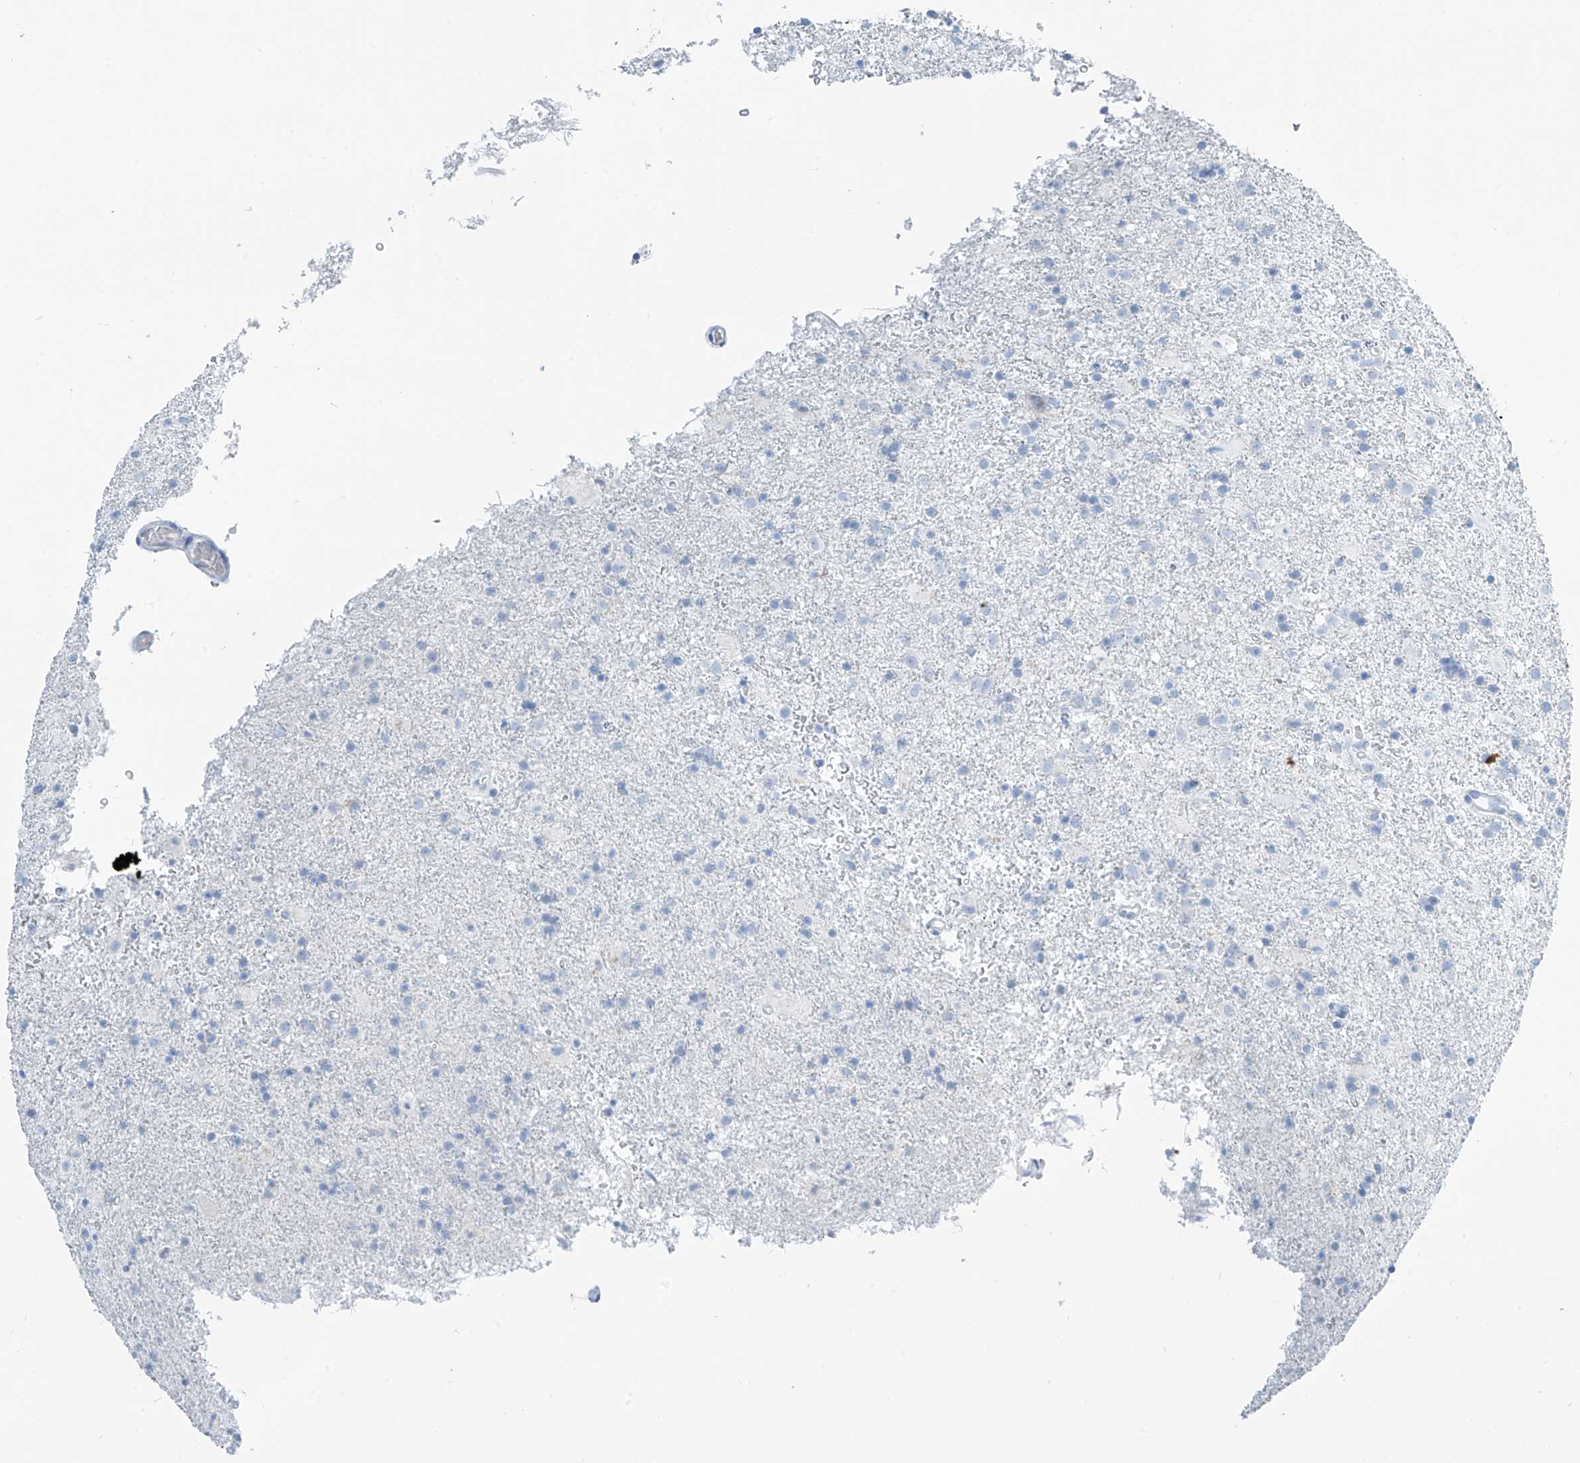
{"staining": {"intensity": "negative", "quantity": "none", "location": "none"}, "tissue": "glioma", "cell_type": "Tumor cells", "image_type": "cancer", "snomed": [{"axis": "morphology", "description": "Glioma, malignant, Low grade"}, {"axis": "topography", "description": "Brain"}], "caption": "This histopathology image is of malignant low-grade glioma stained with immunohistochemistry to label a protein in brown with the nuclei are counter-stained blue. There is no expression in tumor cells.", "gene": "SGO2", "patient": {"sex": "male", "age": 65}}